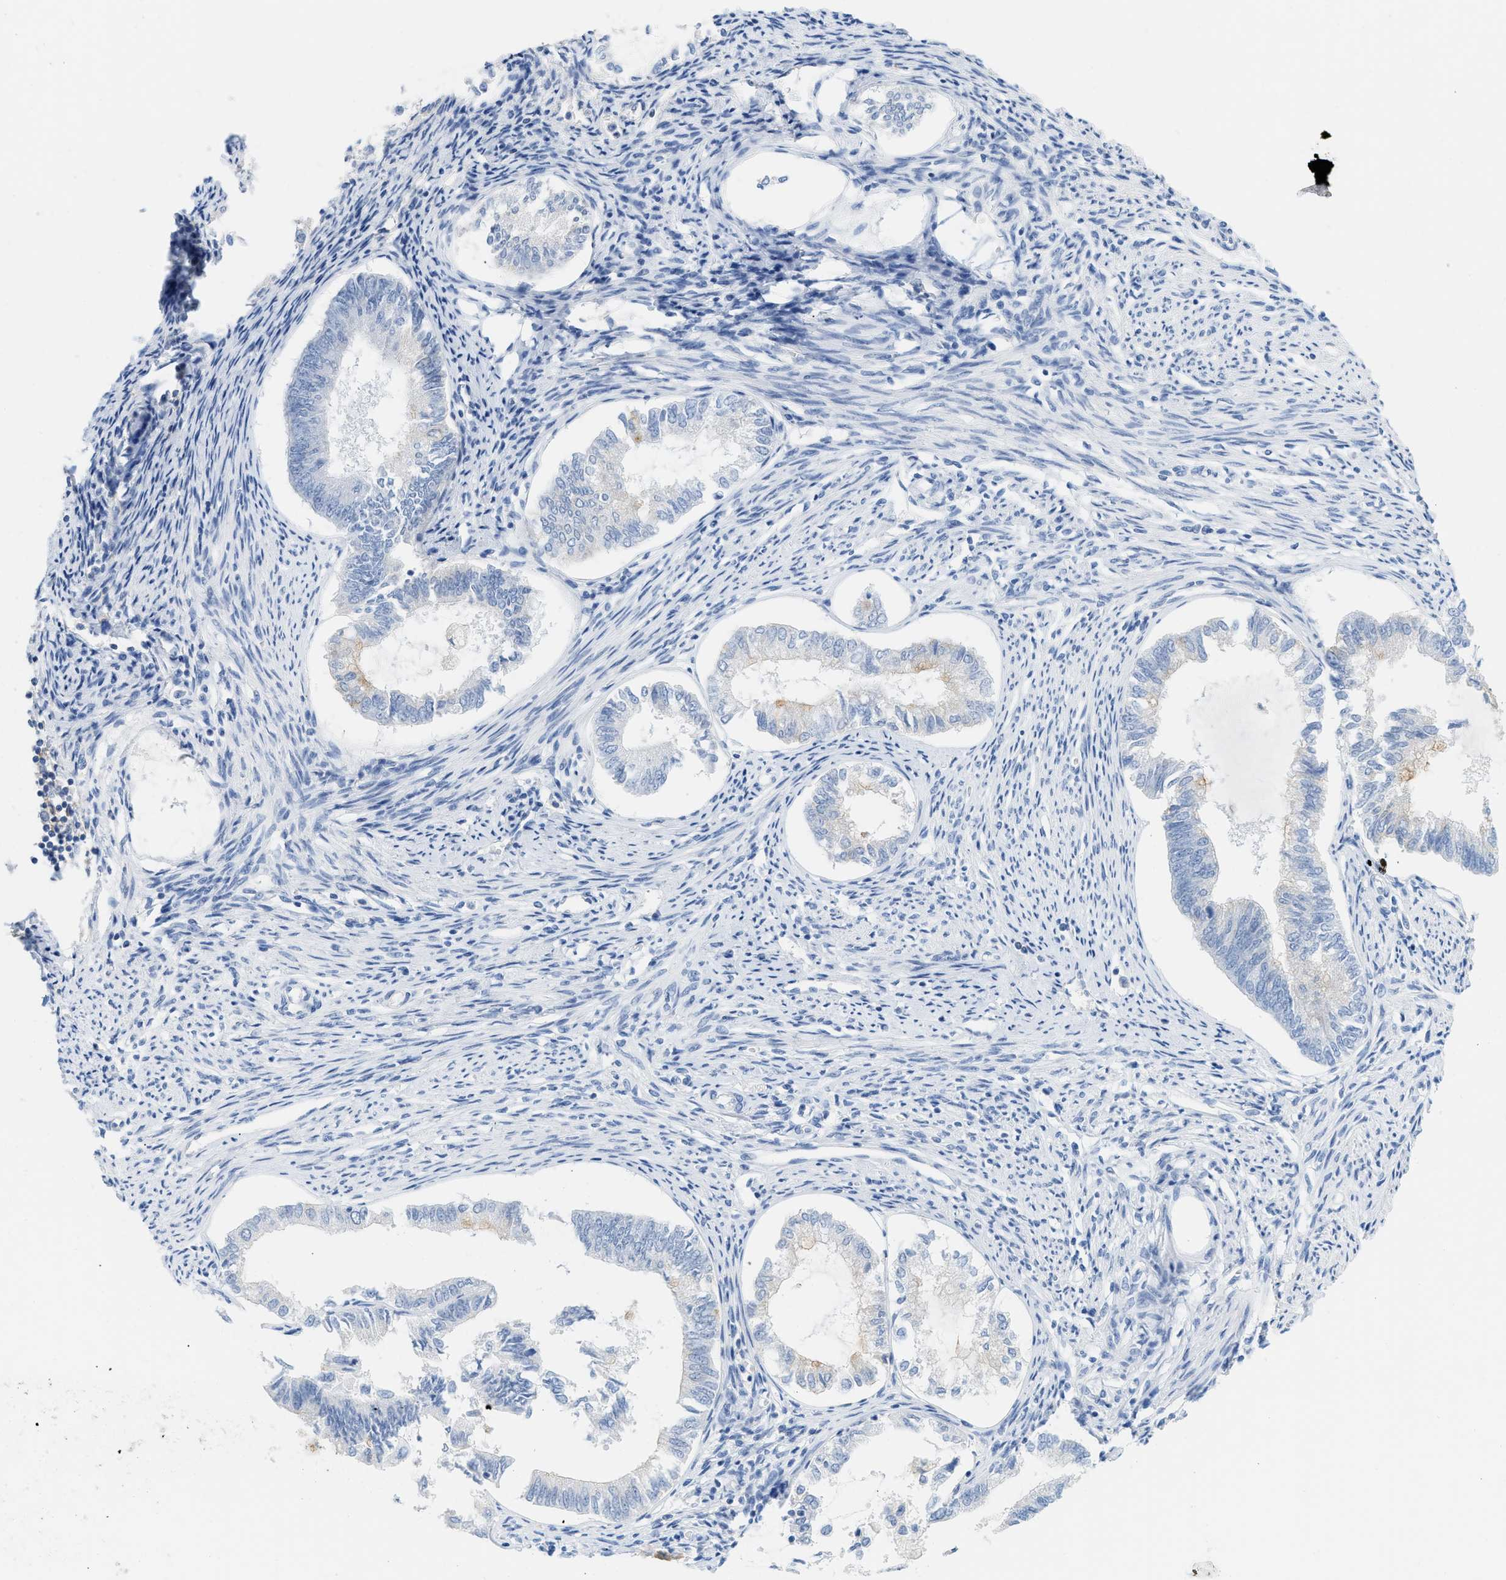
{"staining": {"intensity": "negative", "quantity": "none", "location": "none"}, "tissue": "endometrial cancer", "cell_type": "Tumor cells", "image_type": "cancer", "snomed": [{"axis": "morphology", "description": "Adenocarcinoma, NOS"}, {"axis": "topography", "description": "Endometrium"}], "caption": "There is no significant expression in tumor cells of endometrial adenocarcinoma. The staining is performed using DAB (3,3'-diaminobenzidine) brown chromogen with nuclei counter-stained in using hematoxylin.", "gene": "PAPPA", "patient": {"sex": "female", "age": 86}}